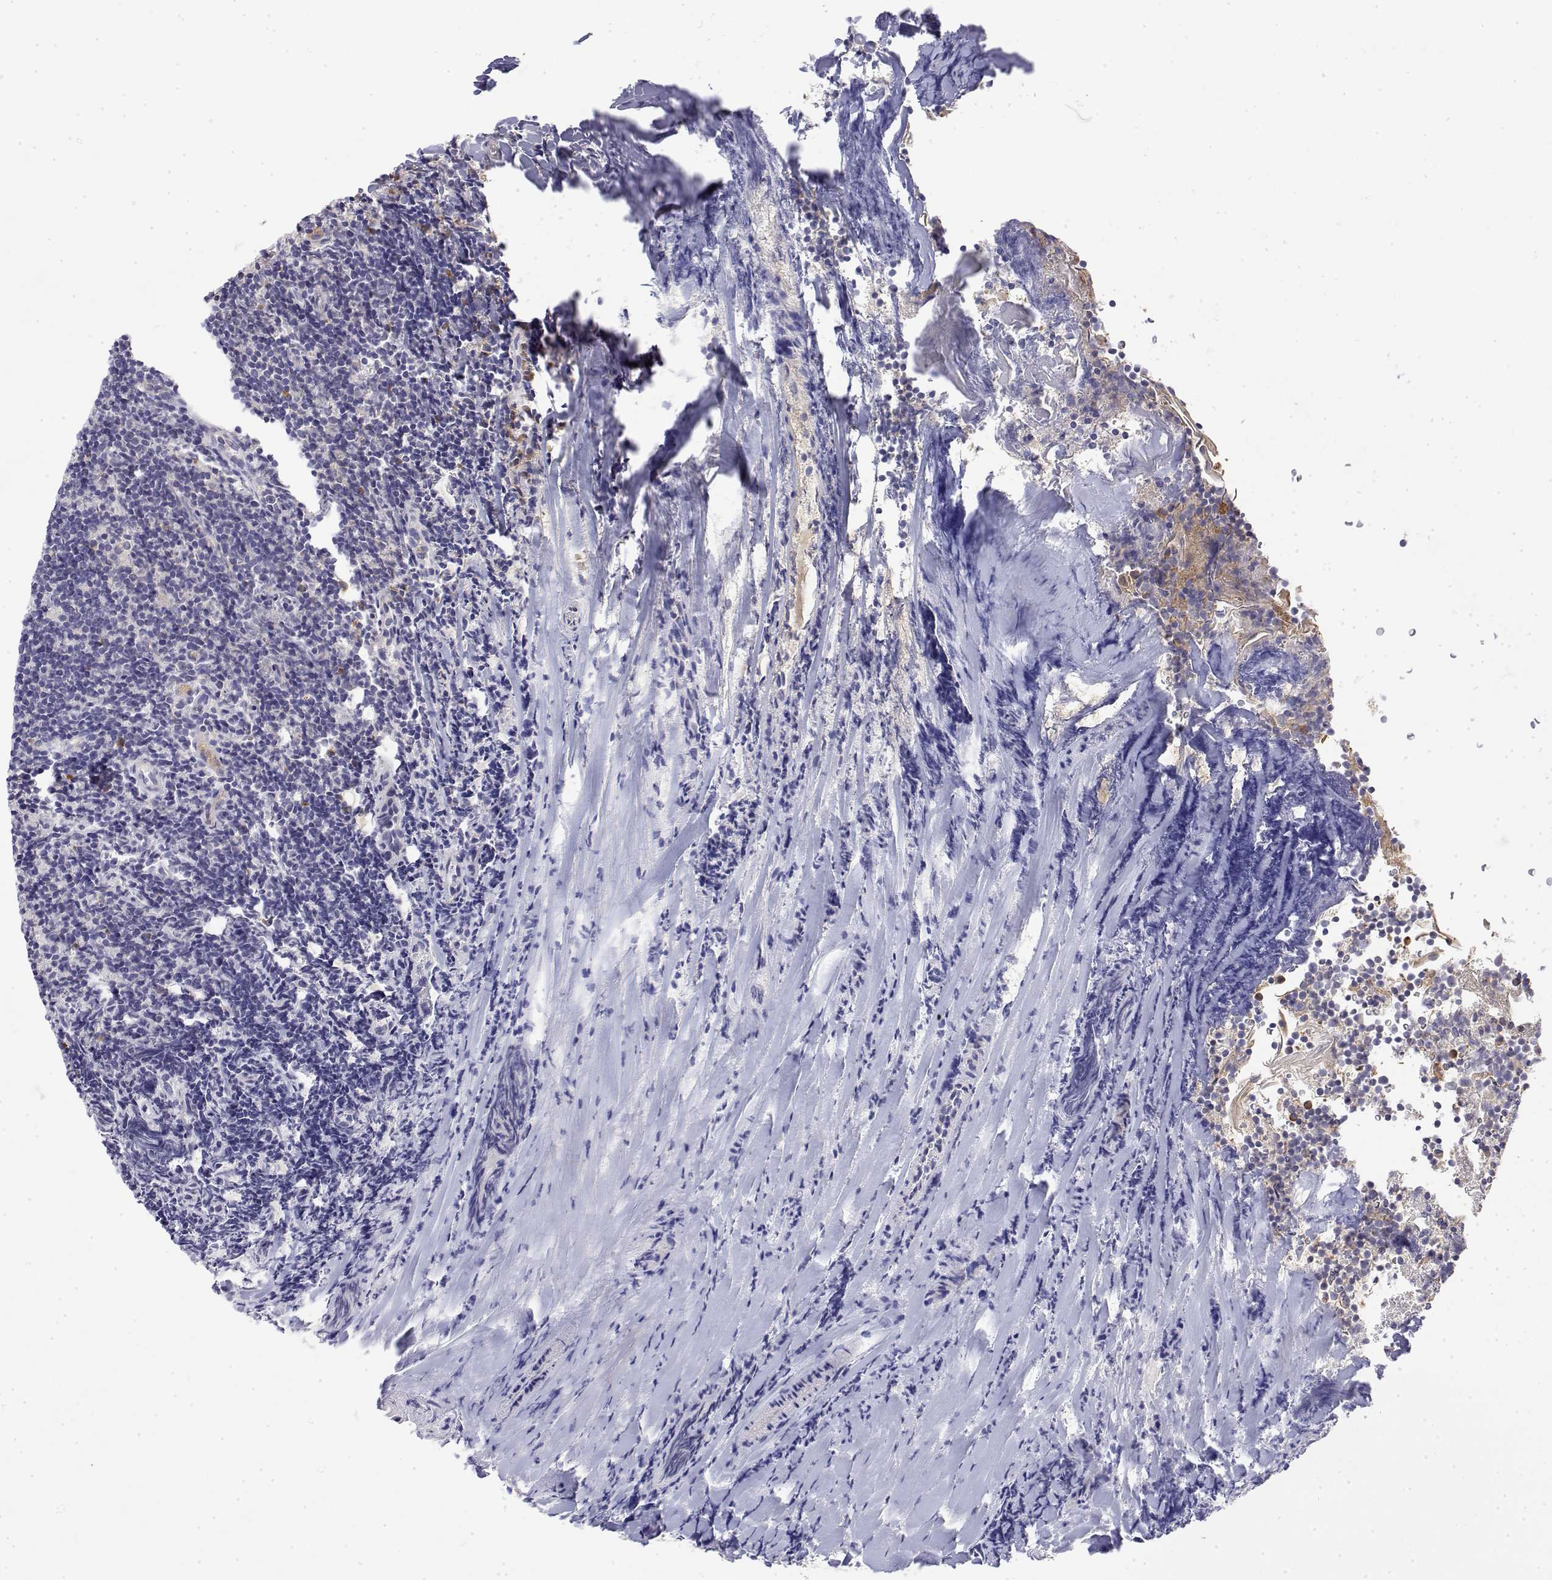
{"staining": {"intensity": "negative", "quantity": "none", "location": "none"}, "tissue": "tonsil", "cell_type": "Germinal center cells", "image_type": "normal", "snomed": [{"axis": "morphology", "description": "Normal tissue, NOS"}, {"axis": "topography", "description": "Tonsil"}], "caption": "The immunohistochemistry photomicrograph has no significant expression in germinal center cells of tonsil.", "gene": "IGFBP4", "patient": {"sex": "female", "age": 10}}